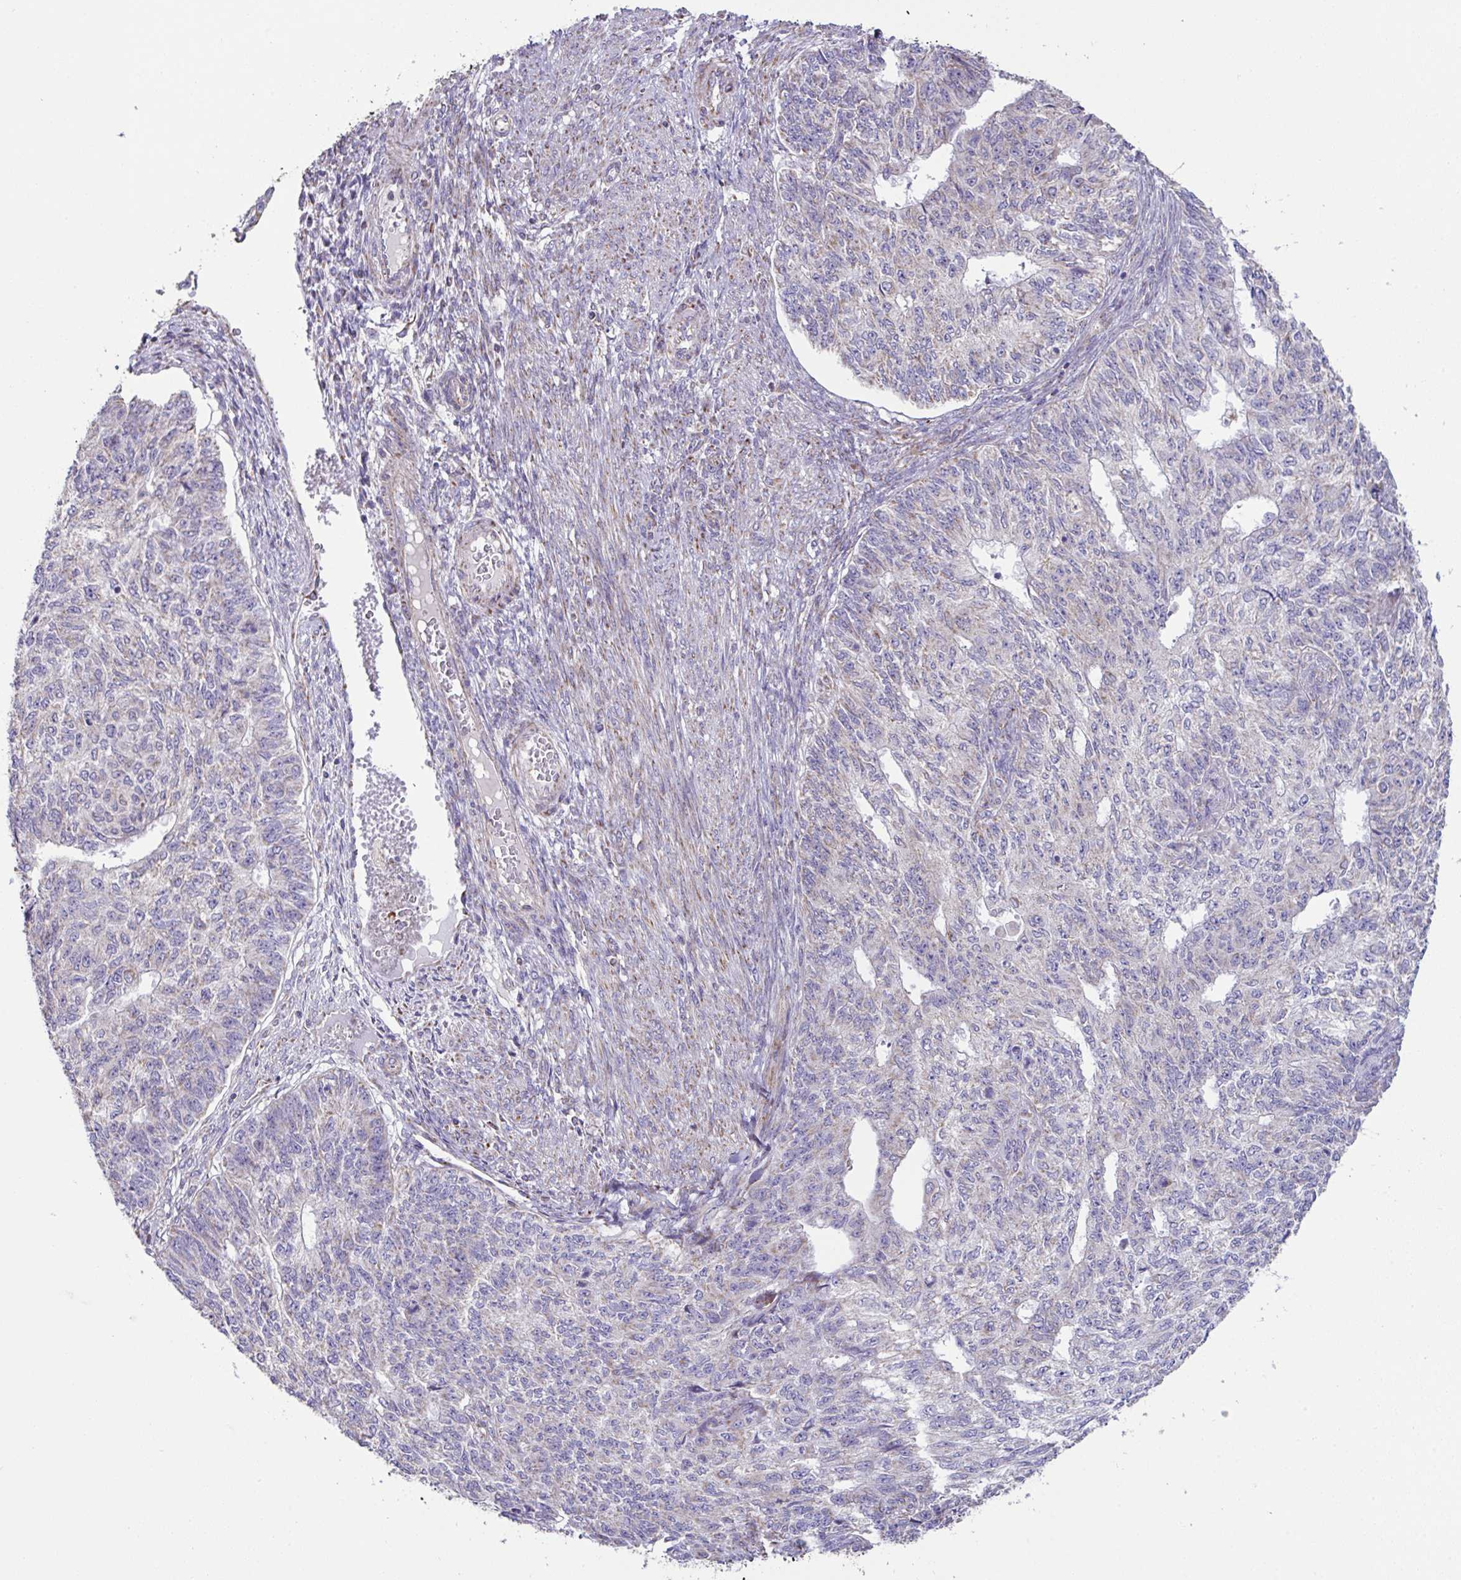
{"staining": {"intensity": "moderate", "quantity": "<25%", "location": "cytoplasmic/membranous"}, "tissue": "endometrial cancer", "cell_type": "Tumor cells", "image_type": "cancer", "snomed": [{"axis": "morphology", "description": "Adenocarcinoma, NOS"}, {"axis": "topography", "description": "Endometrium"}], "caption": "High-power microscopy captured an immunohistochemistry photomicrograph of endometrial cancer (adenocarcinoma), revealing moderate cytoplasmic/membranous staining in about <25% of tumor cells.", "gene": "DOK7", "patient": {"sex": "female", "age": 32}}